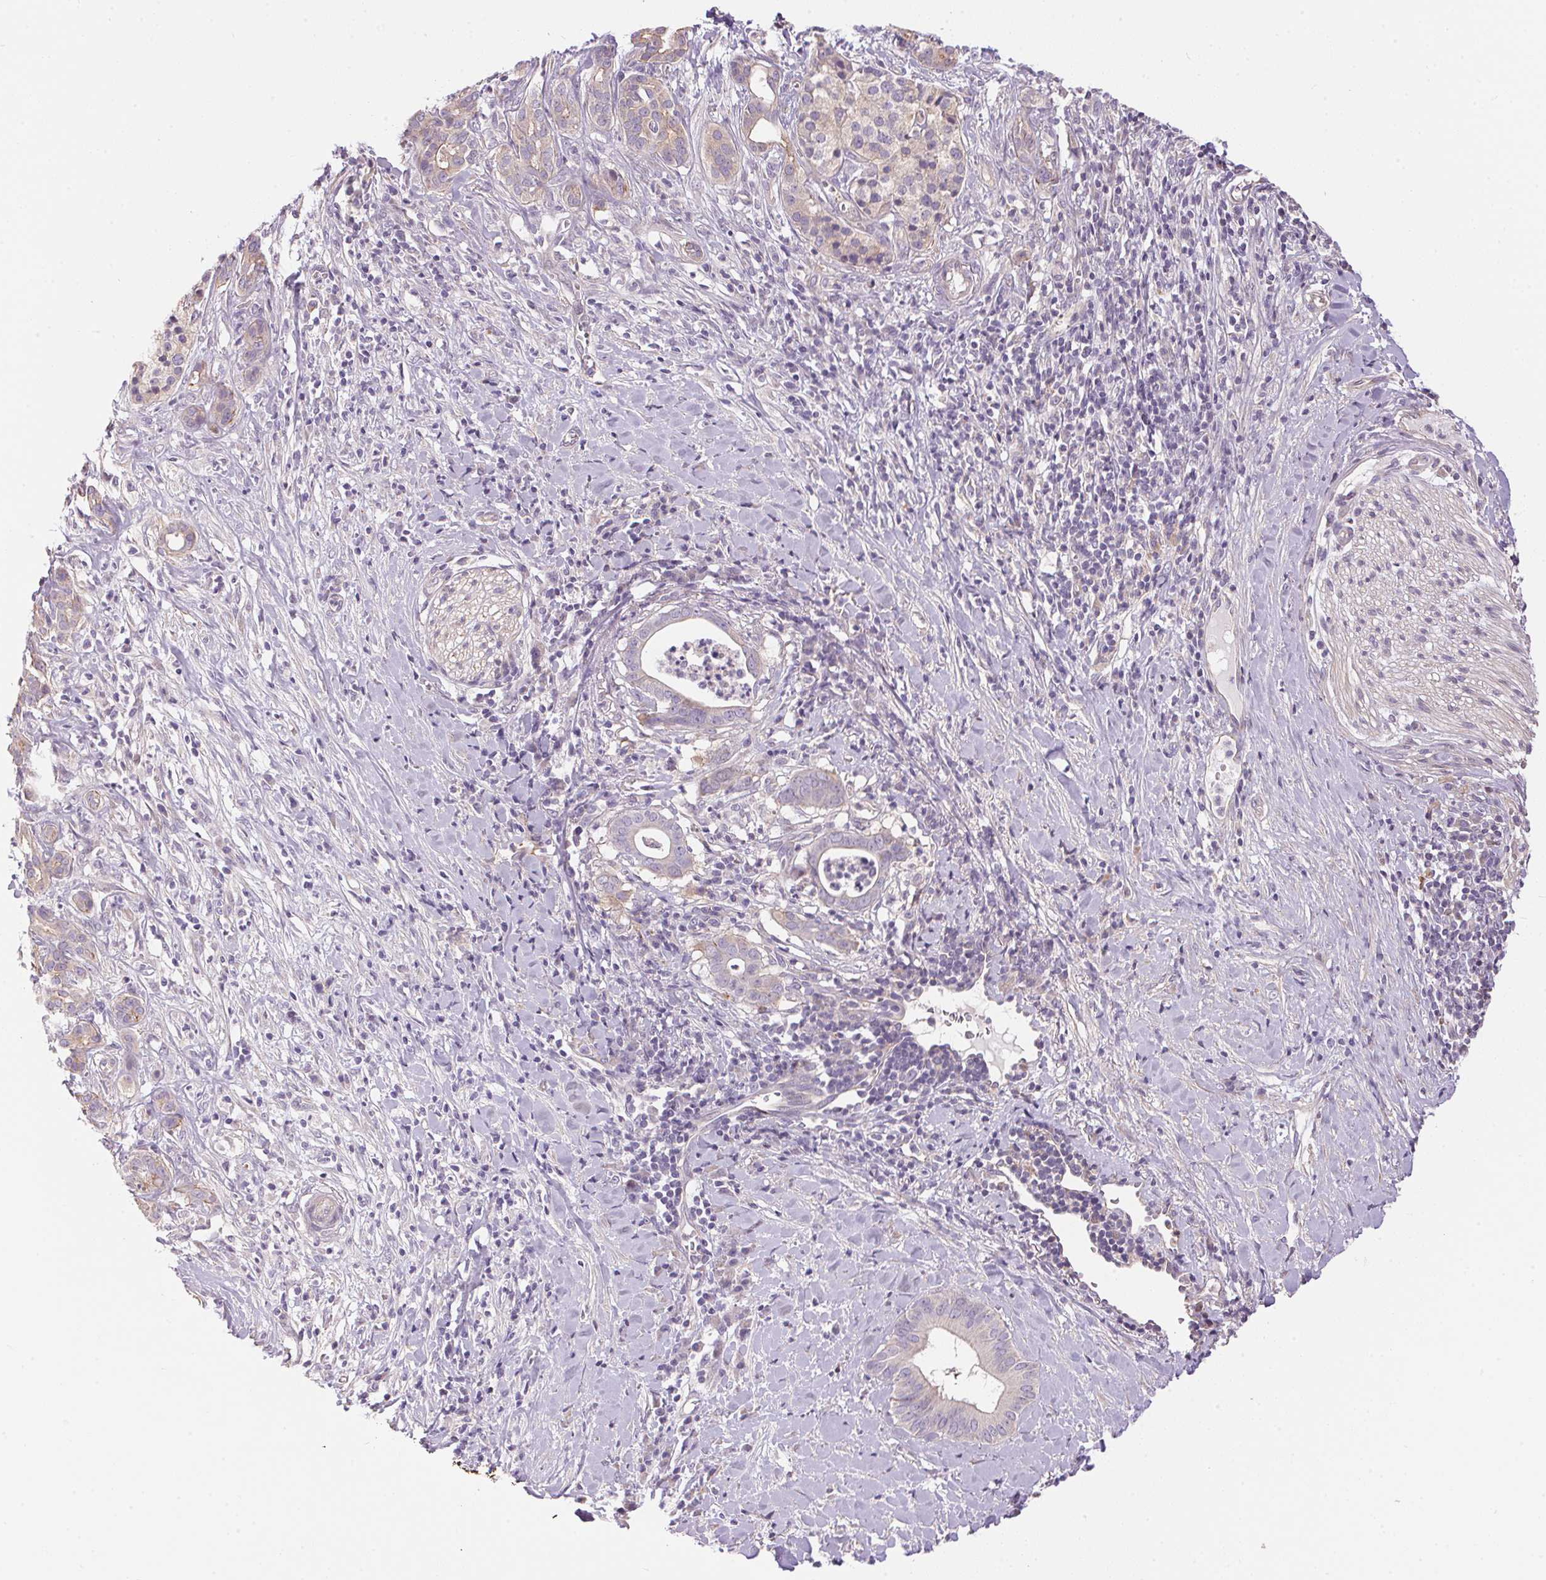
{"staining": {"intensity": "negative", "quantity": "none", "location": "none"}, "tissue": "pancreatic cancer", "cell_type": "Tumor cells", "image_type": "cancer", "snomed": [{"axis": "morphology", "description": "Adenocarcinoma, NOS"}, {"axis": "topography", "description": "Pancreas"}], "caption": "The photomicrograph shows no staining of tumor cells in pancreatic cancer (adenocarcinoma).", "gene": "UNC13B", "patient": {"sex": "male", "age": 61}}